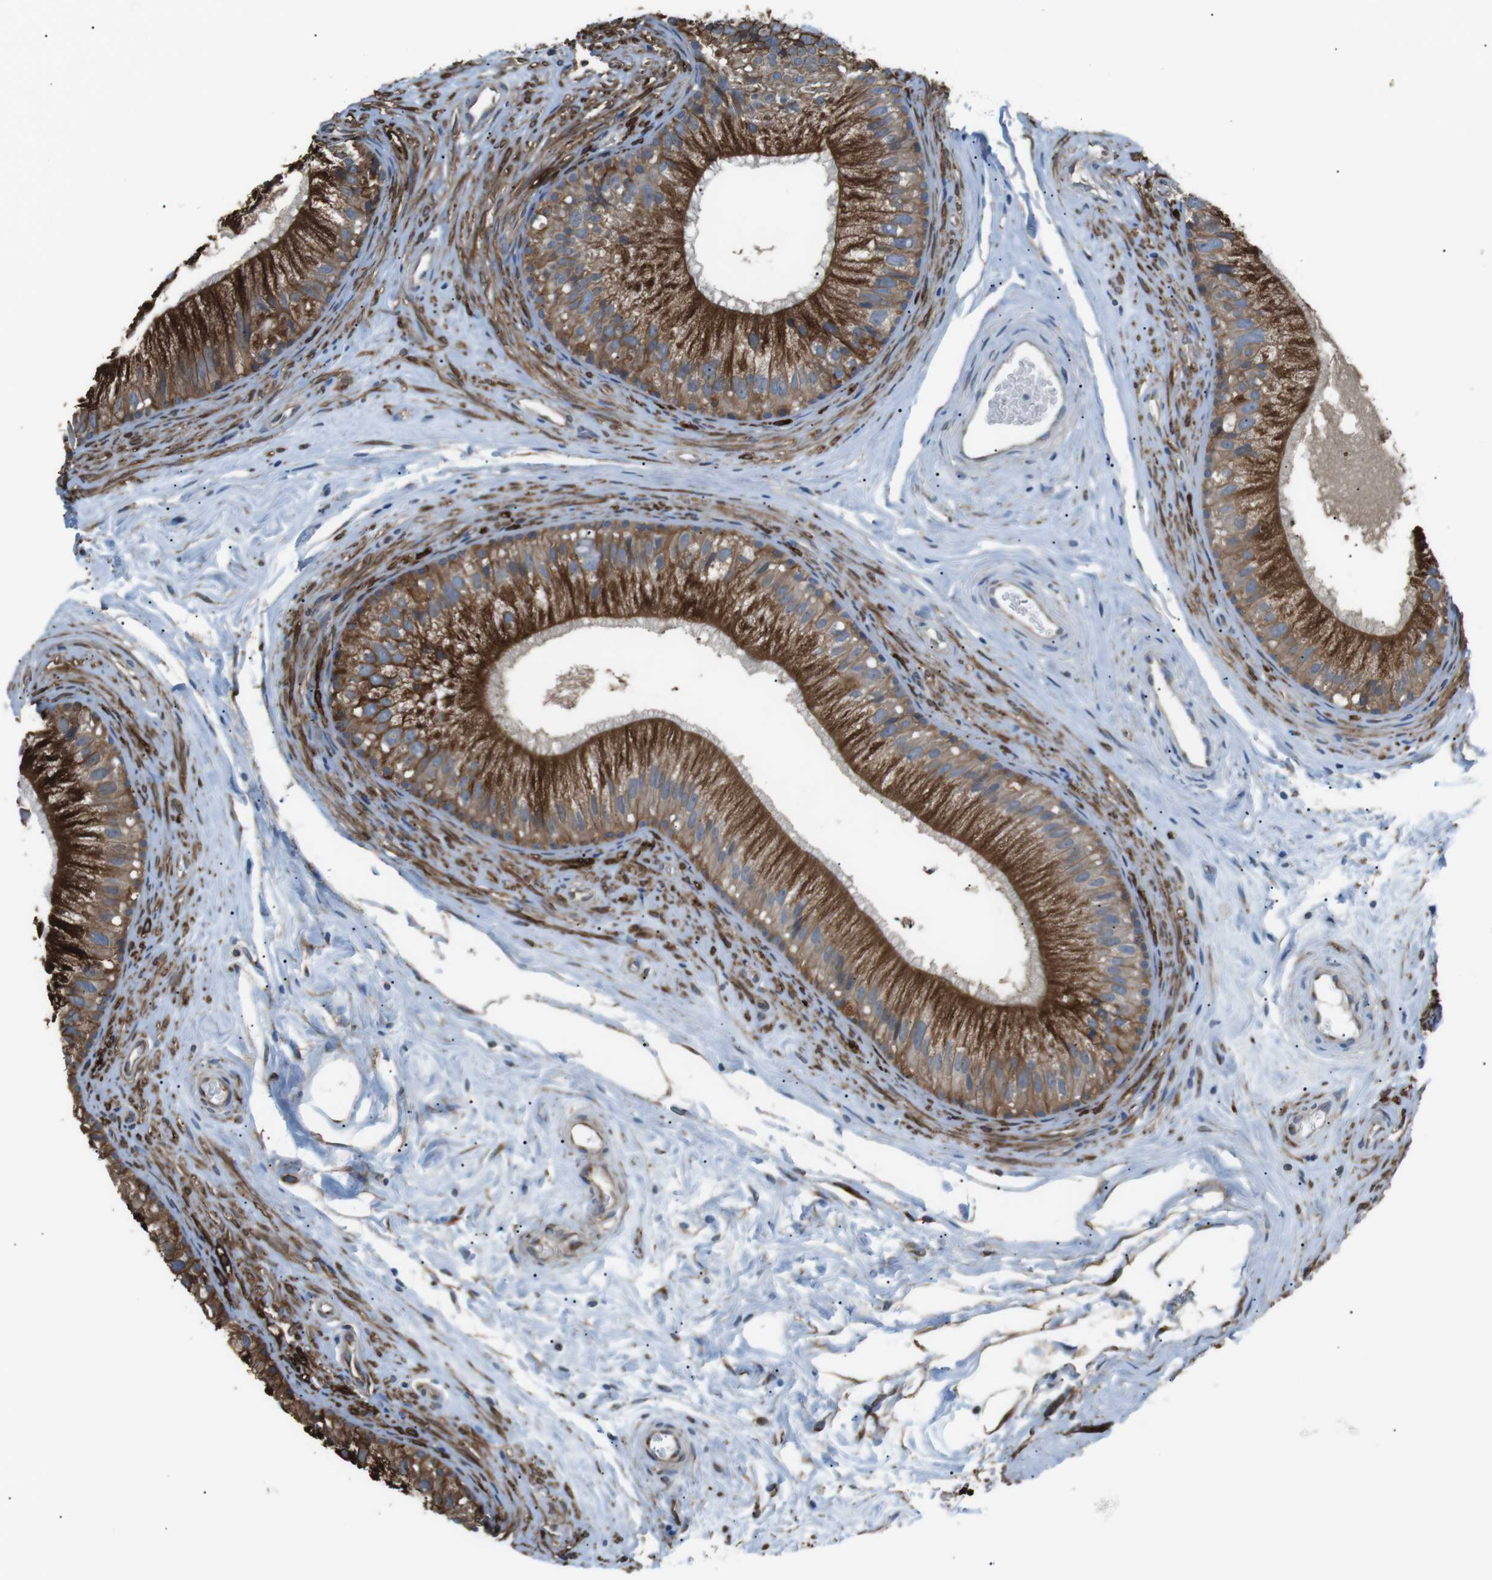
{"staining": {"intensity": "strong", "quantity": ">75%", "location": "cytoplasmic/membranous"}, "tissue": "epididymis", "cell_type": "Glandular cells", "image_type": "normal", "snomed": [{"axis": "morphology", "description": "Normal tissue, NOS"}, {"axis": "topography", "description": "Epididymis"}], "caption": "This is a histology image of immunohistochemistry staining of normal epididymis, which shows strong expression in the cytoplasmic/membranous of glandular cells.", "gene": "CDH26", "patient": {"sex": "male", "age": 56}}